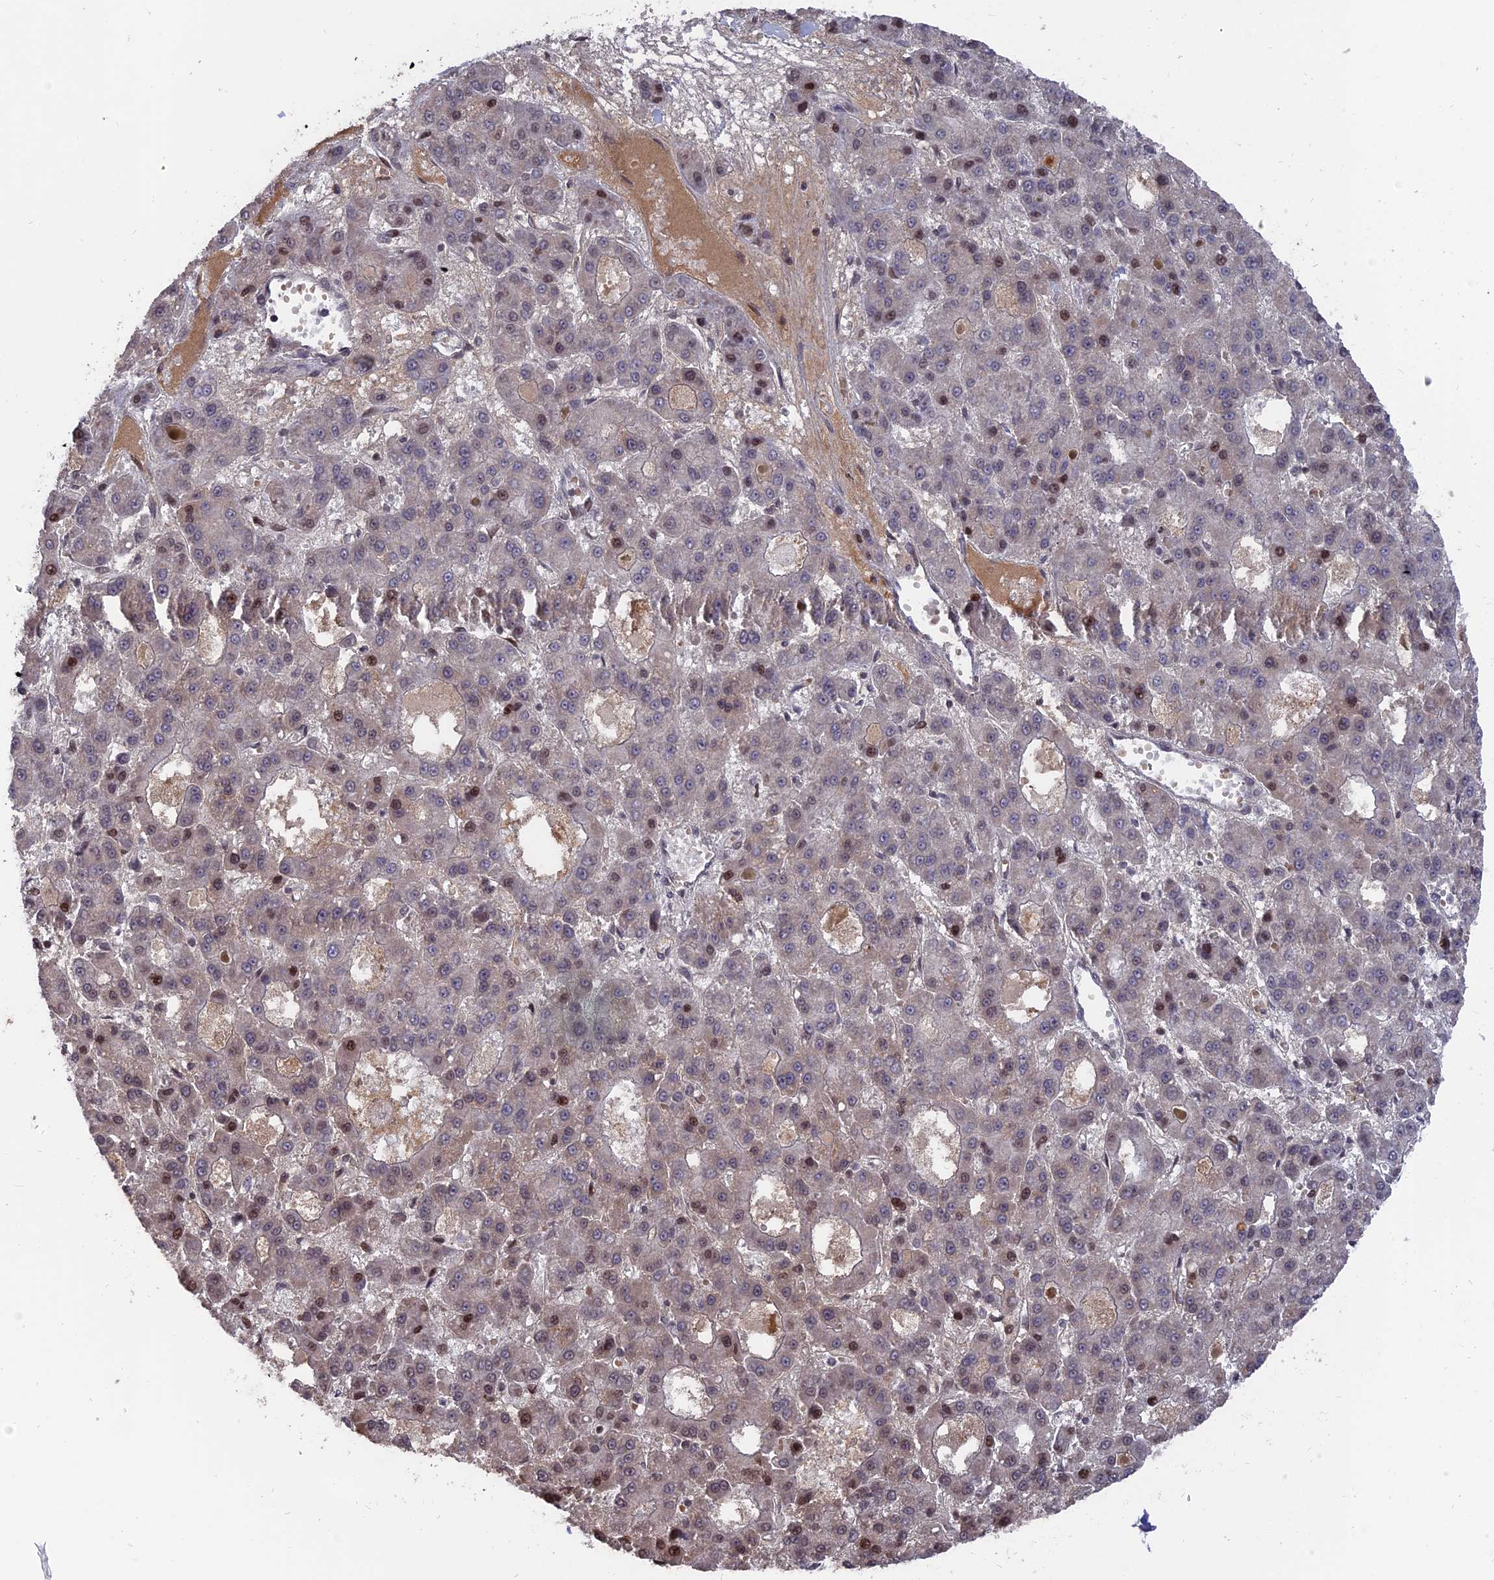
{"staining": {"intensity": "moderate", "quantity": "<25%", "location": "nuclear"}, "tissue": "liver cancer", "cell_type": "Tumor cells", "image_type": "cancer", "snomed": [{"axis": "morphology", "description": "Carcinoma, Hepatocellular, NOS"}, {"axis": "topography", "description": "Liver"}], "caption": "IHC of hepatocellular carcinoma (liver) reveals low levels of moderate nuclear expression in about <25% of tumor cells.", "gene": "NR1H3", "patient": {"sex": "male", "age": 70}}